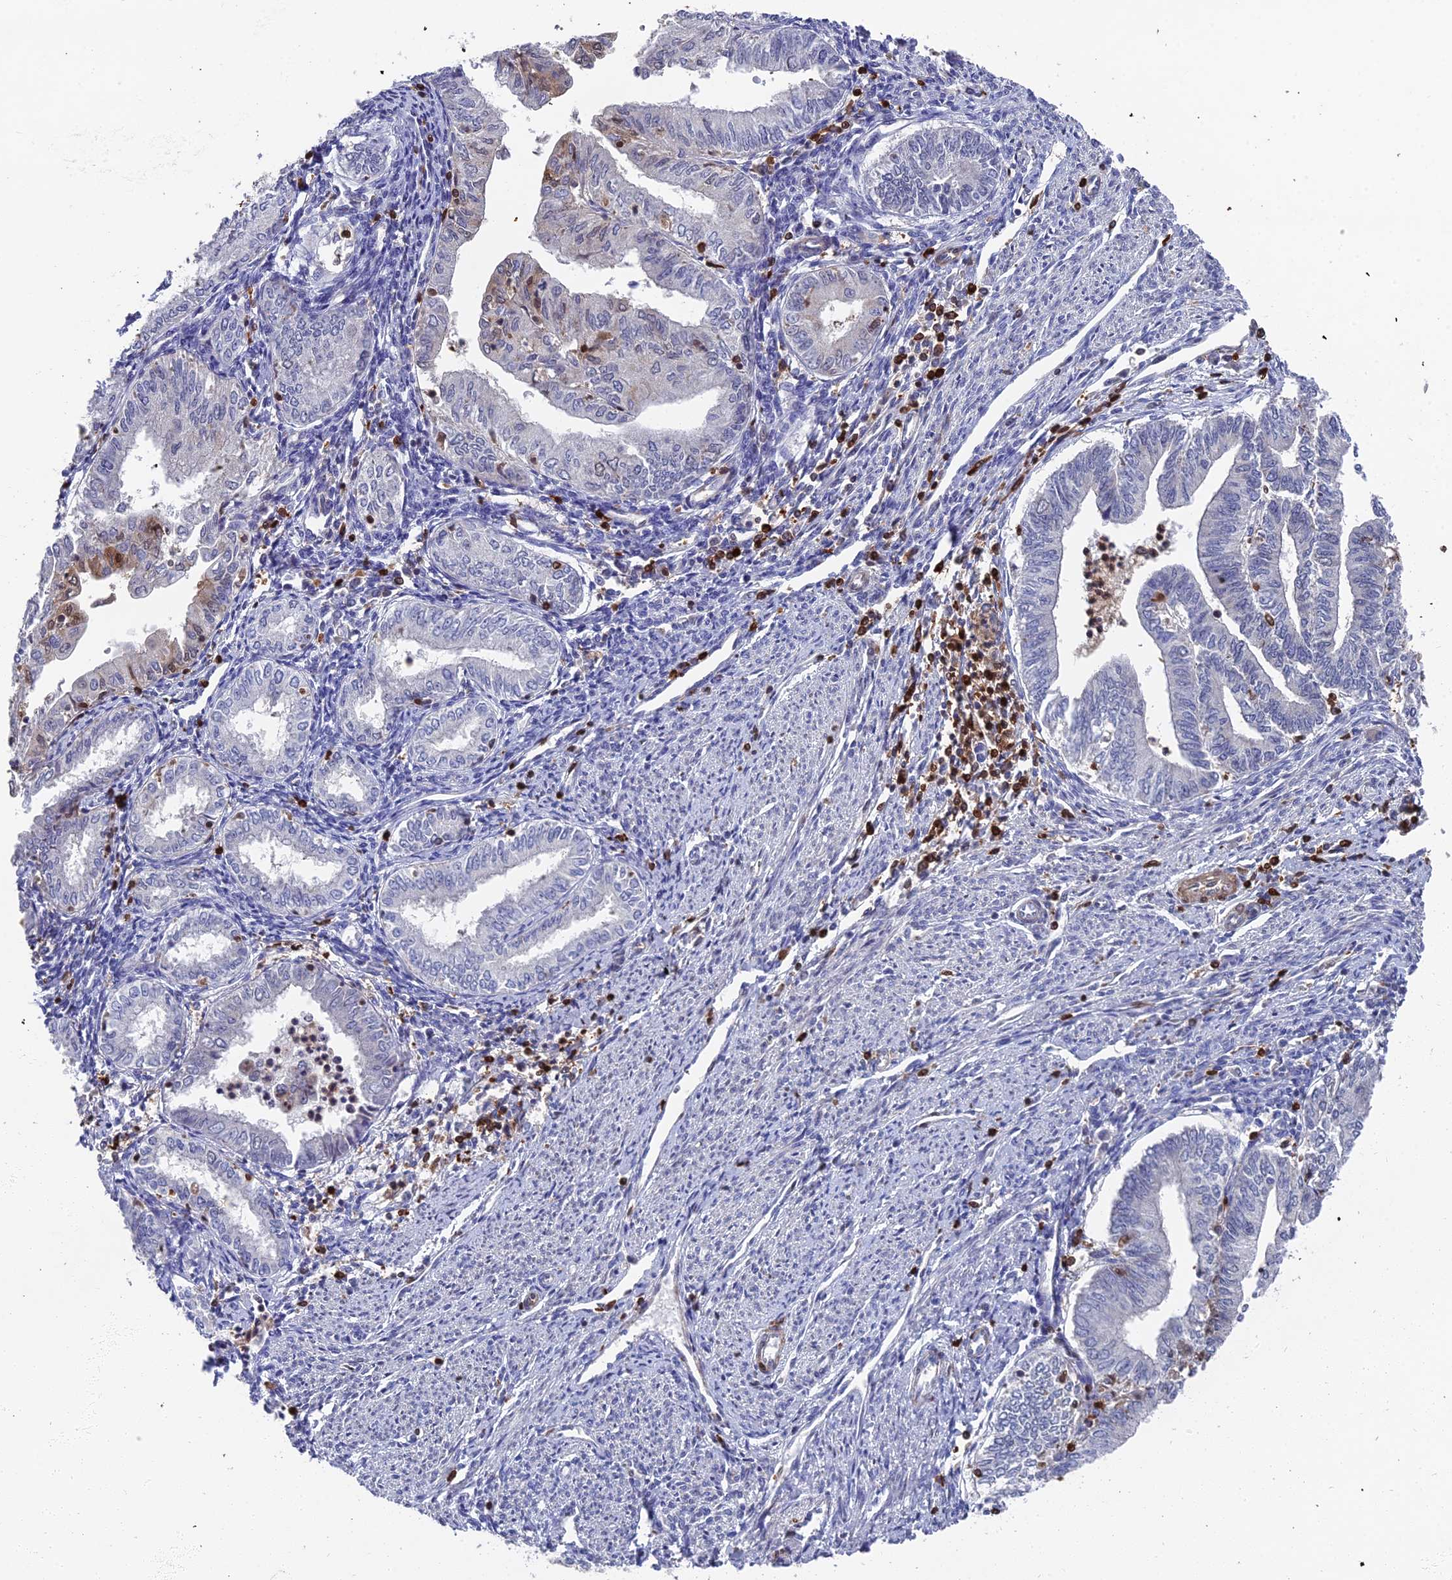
{"staining": {"intensity": "negative", "quantity": "none", "location": "none"}, "tissue": "endometrial cancer", "cell_type": "Tumor cells", "image_type": "cancer", "snomed": [{"axis": "morphology", "description": "Adenocarcinoma, NOS"}, {"axis": "topography", "description": "Endometrium"}], "caption": "The photomicrograph displays no significant positivity in tumor cells of endometrial cancer. (DAB (3,3'-diaminobenzidine) IHC visualized using brightfield microscopy, high magnification).", "gene": "GALK2", "patient": {"sex": "female", "age": 66}}